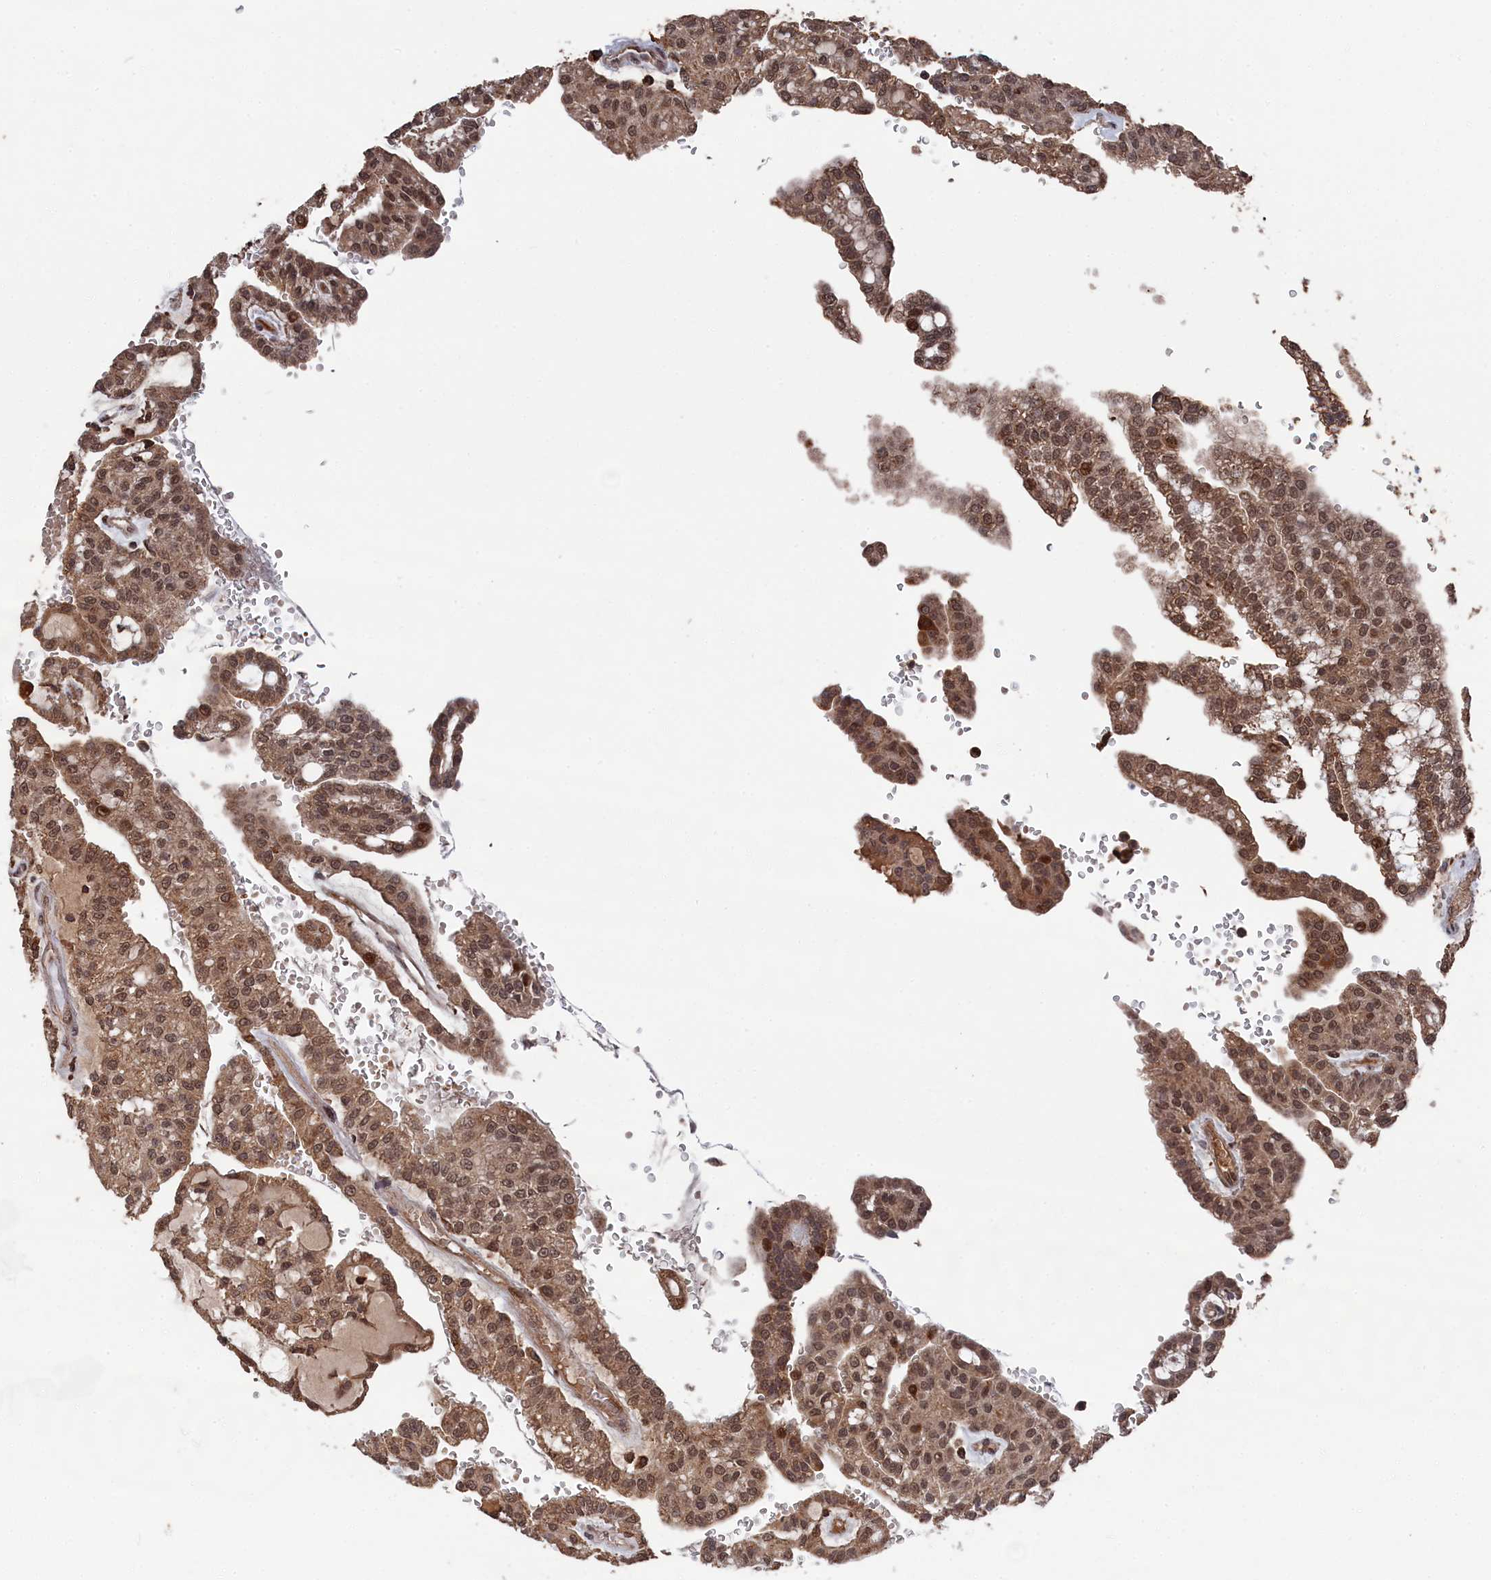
{"staining": {"intensity": "moderate", "quantity": ">75%", "location": "cytoplasmic/membranous,nuclear"}, "tissue": "renal cancer", "cell_type": "Tumor cells", "image_type": "cancer", "snomed": [{"axis": "morphology", "description": "Adenocarcinoma, NOS"}, {"axis": "topography", "description": "Kidney"}], "caption": "Immunohistochemical staining of renal cancer shows moderate cytoplasmic/membranous and nuclear protein staining in about >75% of tumor cells.", "gene": "CEACAM21", "patient": {"sex": "male", "age": 63}}